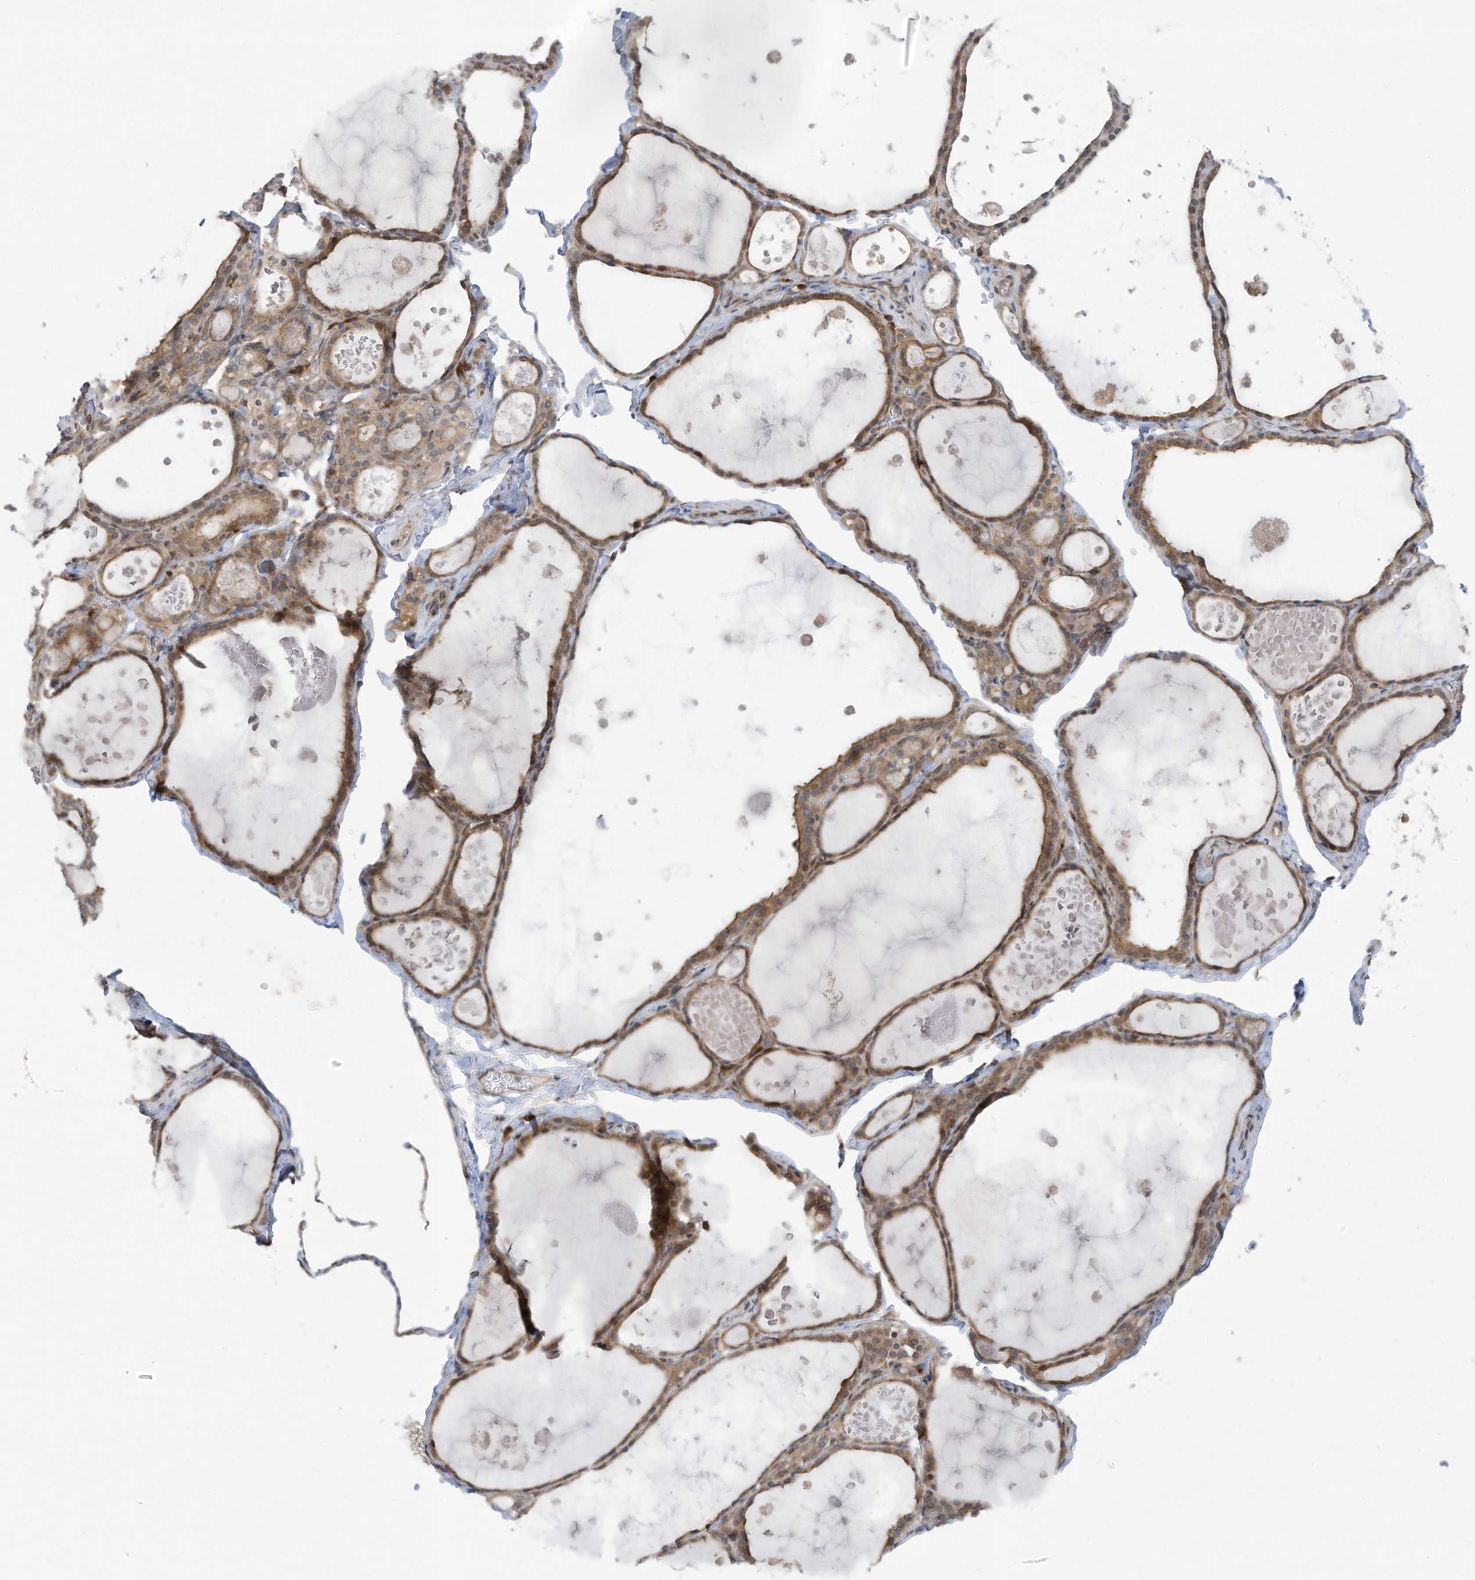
{"staining": {"intensity": "moderate", "quantity": "25%-75%", "location": "cytoplasmic/membranous"}, "tissue": "thyroid gland", "cell_type": "Glandular cells", "image_type": "normal", "snomed": [{"axis": "morphology", "description": "Normal tissue, NOS"}, {"axis": "topography", "description": "Thyroid gland"}], "caption": "Protein expression analysis of normal human thyroid gland reveals moderate cytoplasmic/membranous positivity in about 25%-75% of glandular cells.", "gene": "USE1", "patient": {"sex": "male", "age": 56}}